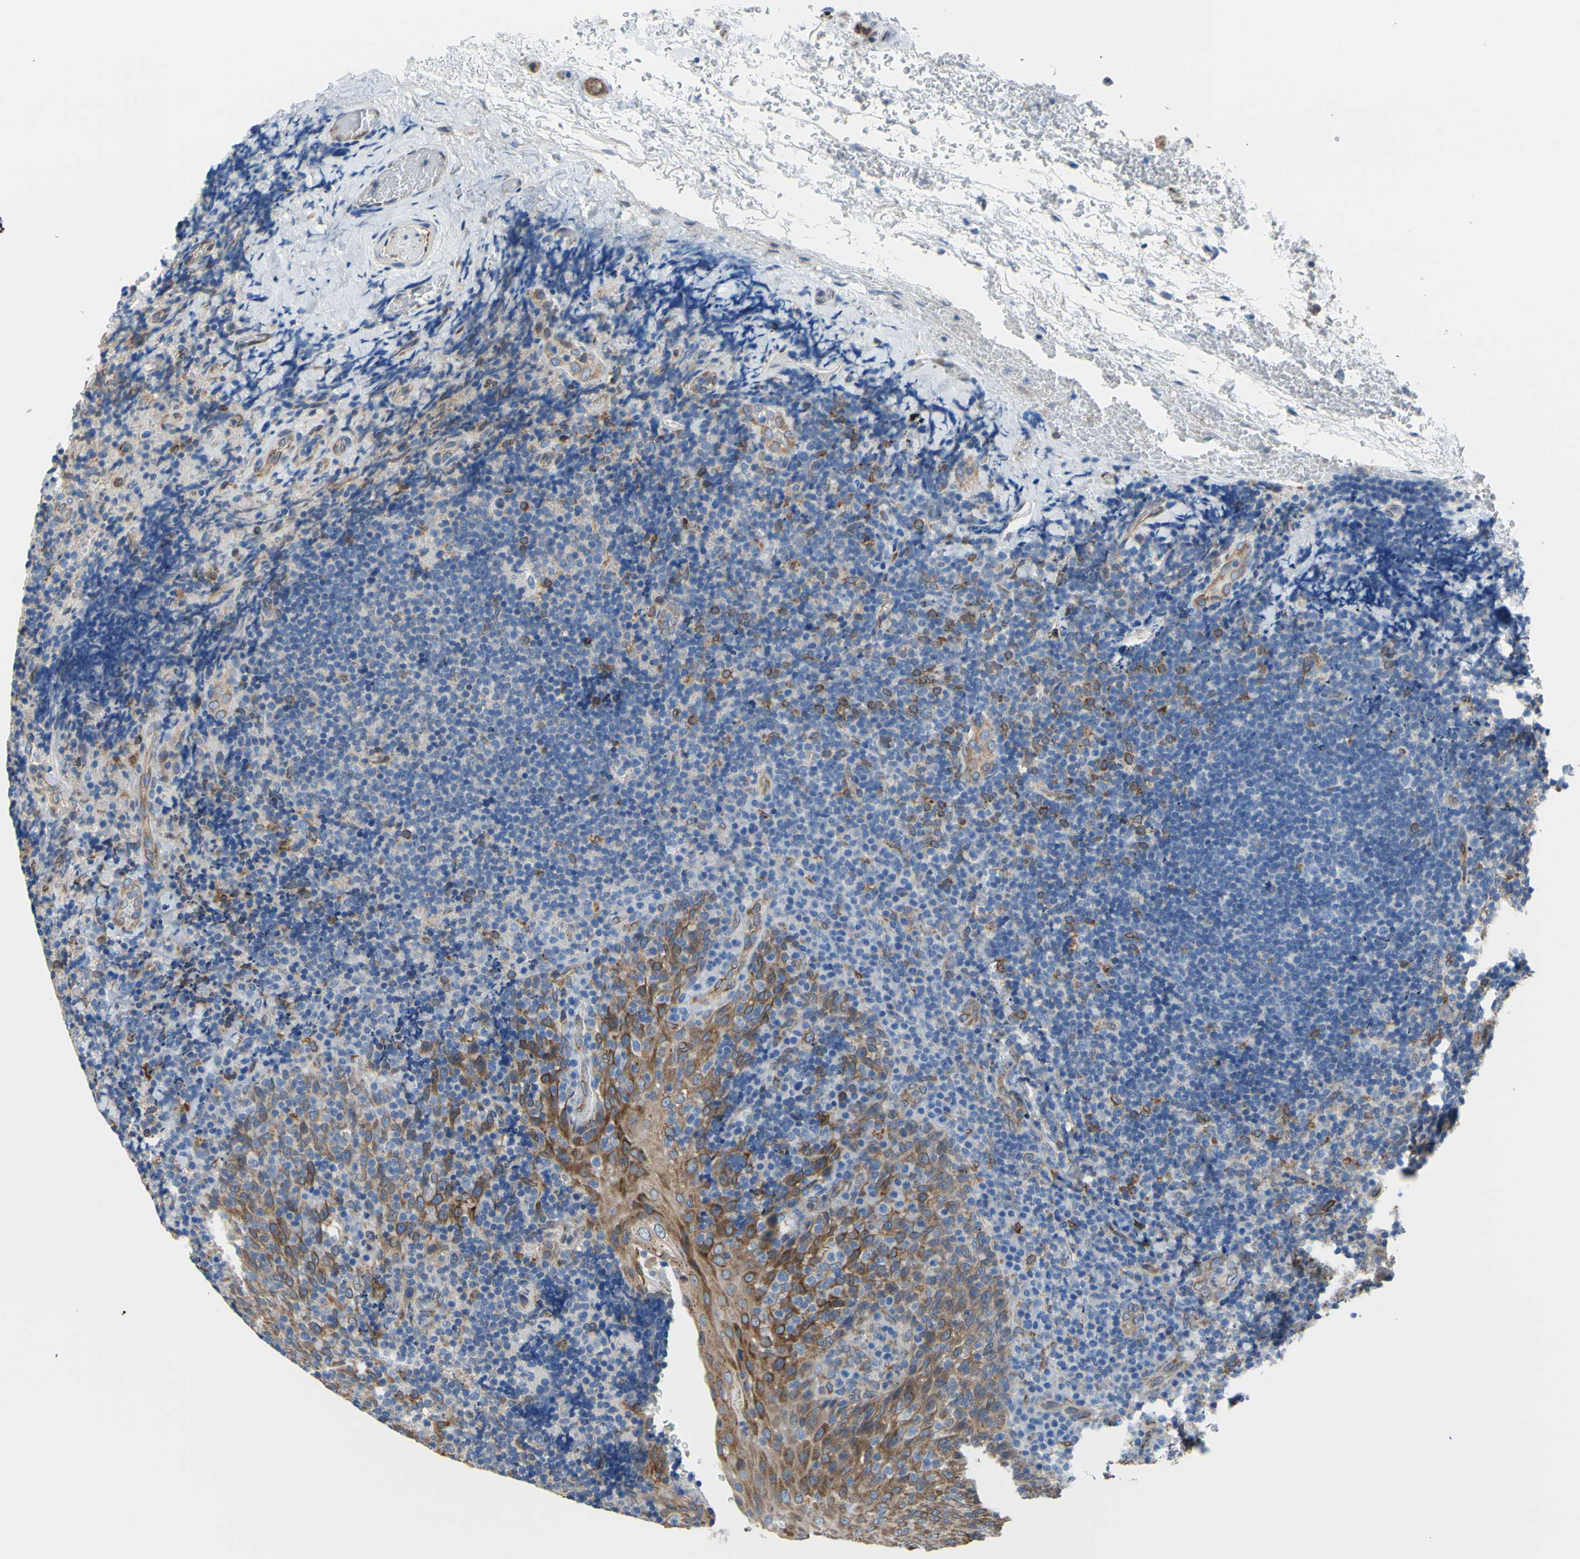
{"staining": {"intensity": "moderate", "quantity": "<25%", "location": "cytoplasmic/membranous"}, "tissue": "lymphoma", "cell_type": "Tumor cells", "image_type": "cancer", "snomed": [{"axis": "morphology", "description": "Malignant lymphoma, non-Hodgkin's type, High grade"}, {"axis": "topography", "description": "Tonsil"}], "caption": "Human malignant lymphoma, non-Hodgkin's type (high-grade) stained for a protein (brown) reveals moderate cytoplasmic/membranous positive staining in approximately <25% of tumor cells.", "gene": "MGST2", "patient": {"sex": "female", "age": 36}}